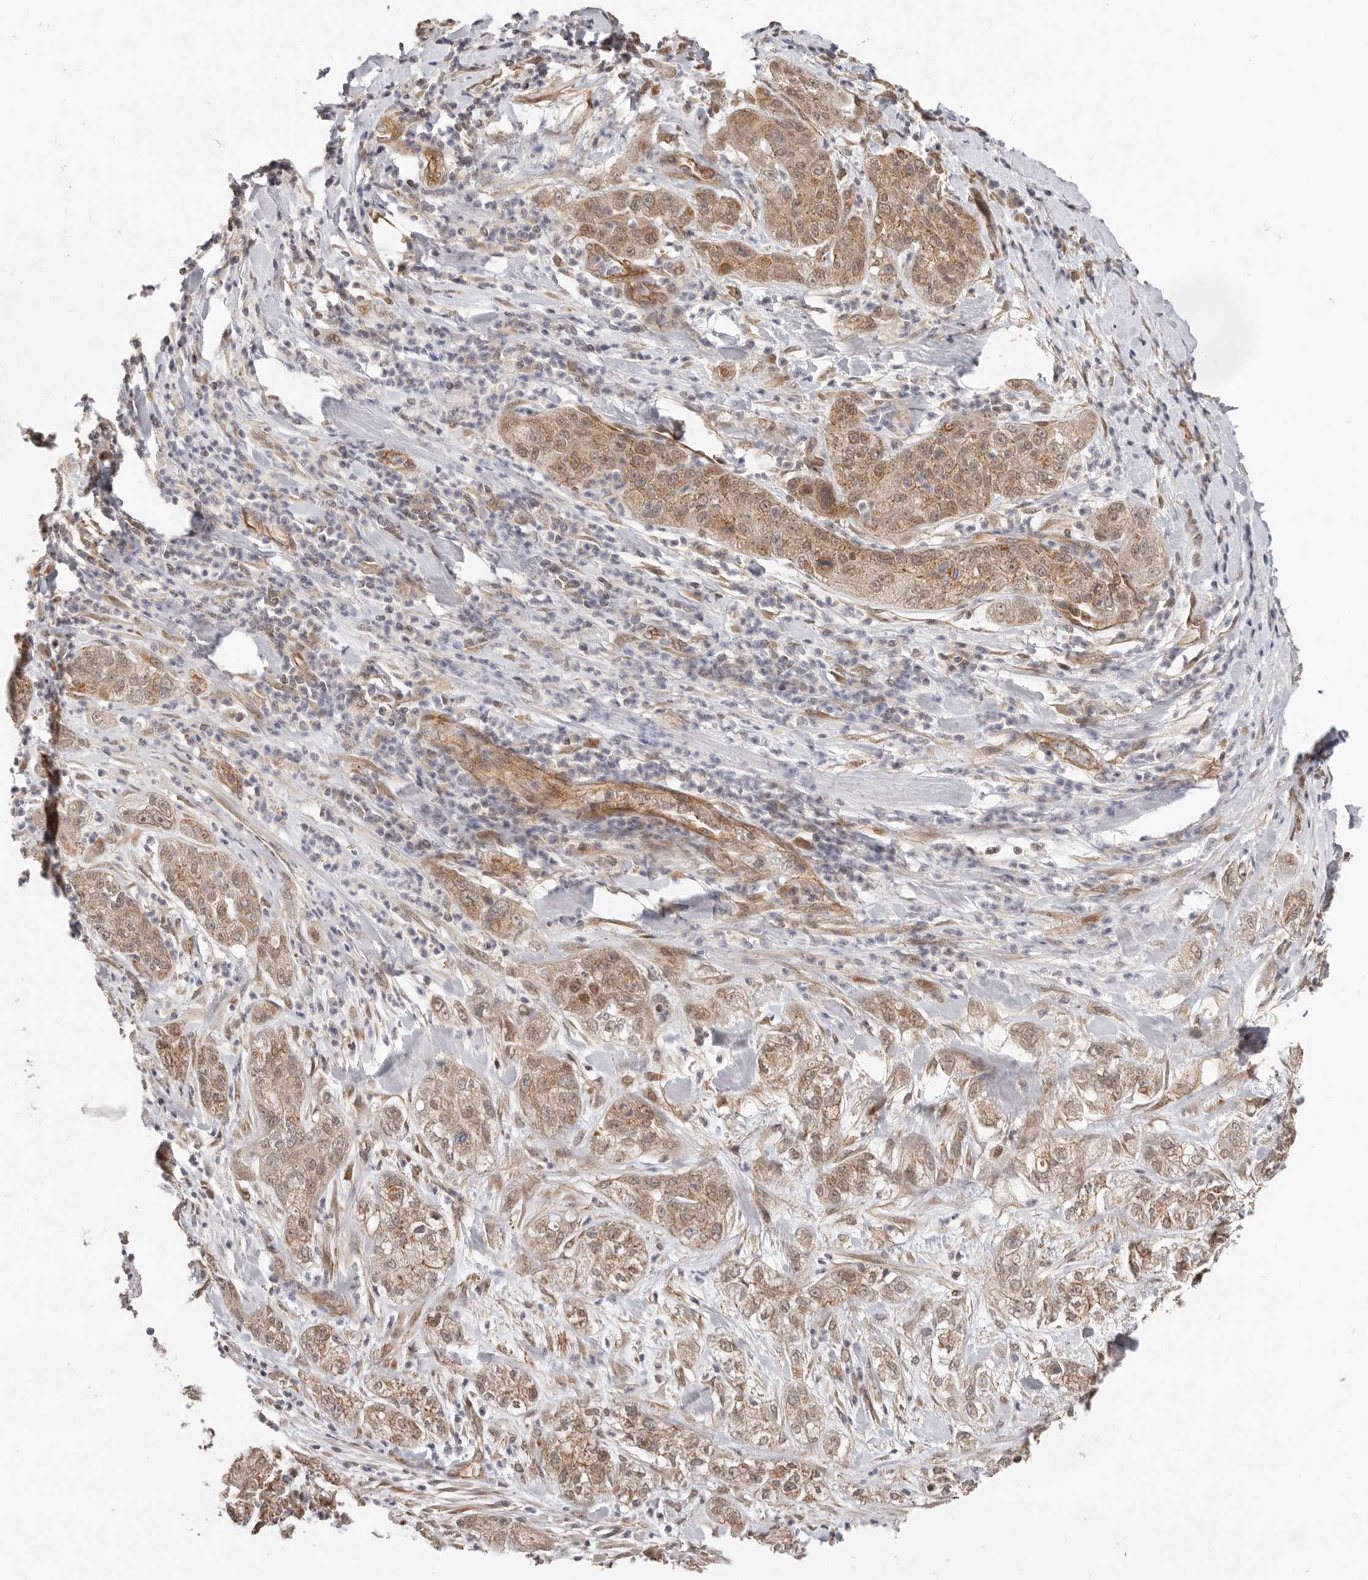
{"staining": {"intensity": "moderate", "quantity": ">75%", "location": "cytoplasmic/membranous"}, "tissue": "pancreatic cancer", "cell_type": "Tumor cells", "image_type": "cancer", "snomed": [{"axis": "morphology", "description": "Adenocarcinoma, NOS"}, {"axis": "topography", "description": "Pancreas"}], "caption": "This histopathology image displays immunohistochemistry staining of pancreatic cancer (adenocarcinoma), with medium moderate cytoplasmic/membranous positivity in approximately >75% of tumor cells.", "gene": "USP49", "patient": {"sex": "female", "age": 78}}